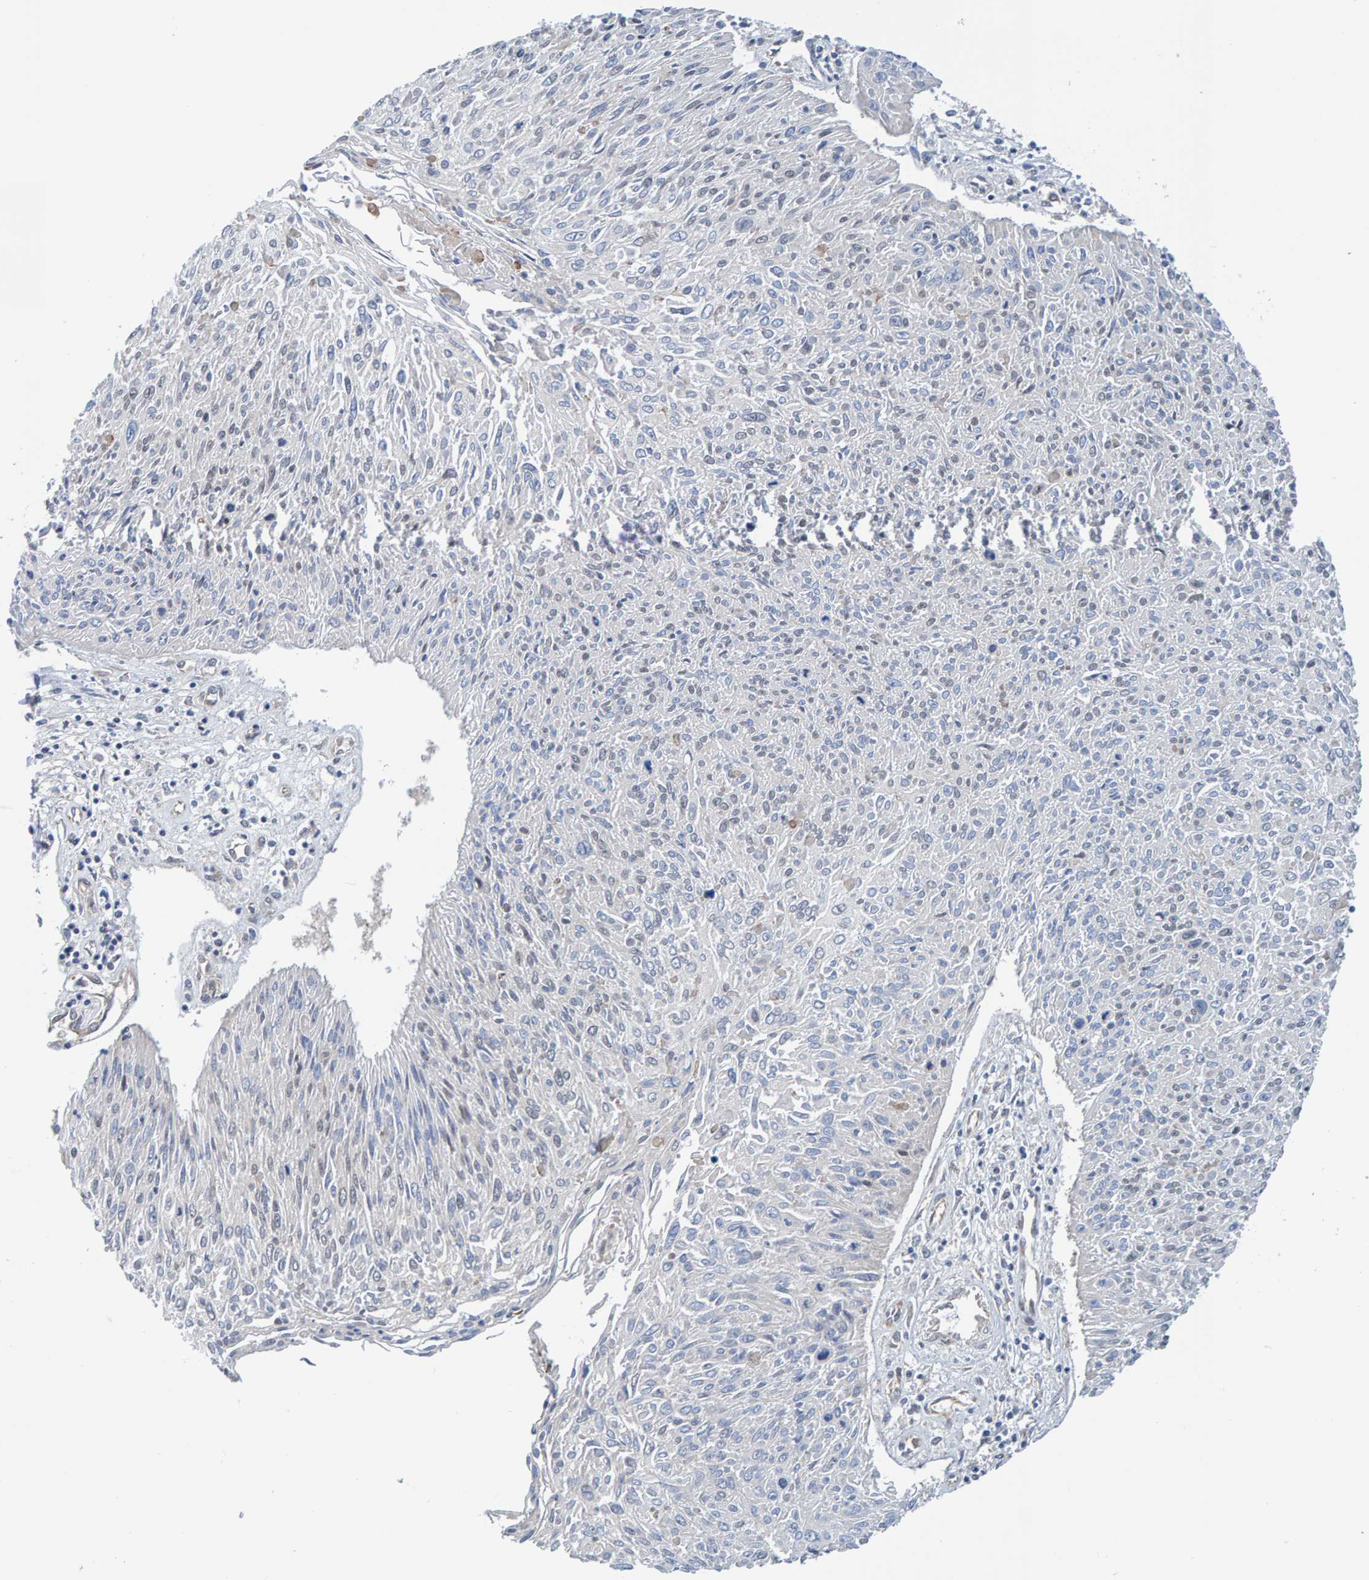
{"staining": {"intensity": "negative", "quantity": "none", "location": "none"}, "tissue": "cervical cancer", "cell_type": "Tumor cells", "image_type": "cancer", "snomed": [{"axis": "morphology", "description": "Squamous cell carcinoma, NOS"}, {"axis": "topography", "description": "Cervix"}], "caption": "Tumor cells show no significant staining in cervical squamous cell carcinoma. The staining was performed using DAB (3,3'-diaminobenzidine) to visualize the protein expression in brown, while the nuclei were stained in blue with hematoxylin (Magnification: 20x).", "gene": "SCRN2", "patient": {"sex": "female", "age": 51}}